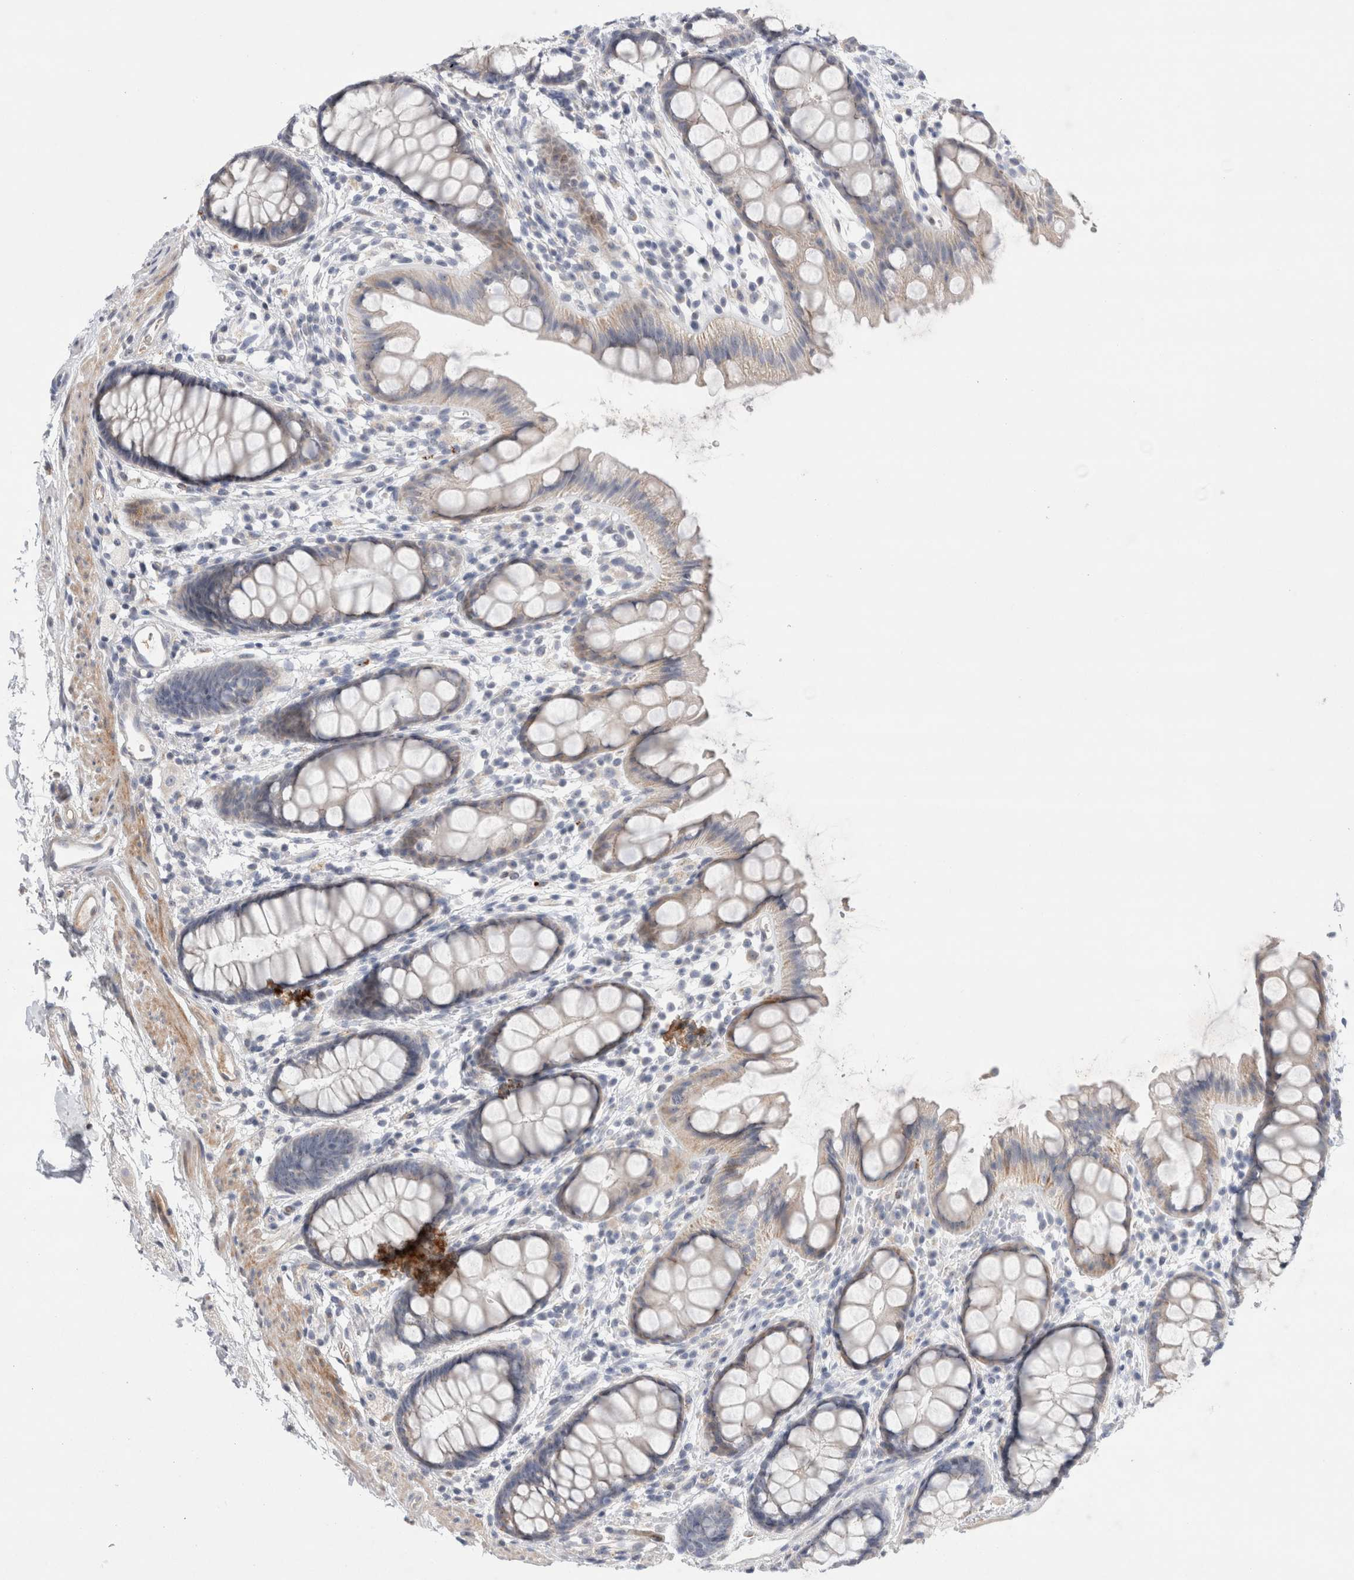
{"staining": {"intensity": "weak", "quantity": "<25%", "location": "cytoplasmic/membranous"}, "tissue": "rectum", "cell_type": "Glandular cells", "image_type": "normal", "snomed": [{"axis": "morphology", "description": "Normal tissue, NOS"}, {"axis": "topography", "description": "Rectum"}], "caption": "This is an immunohistochemistry histopathology image of normal human rectum. There is no expression in glandular cells.", "gene": "ECHDC2", "patient": {"sex": "female", "age": 65}}